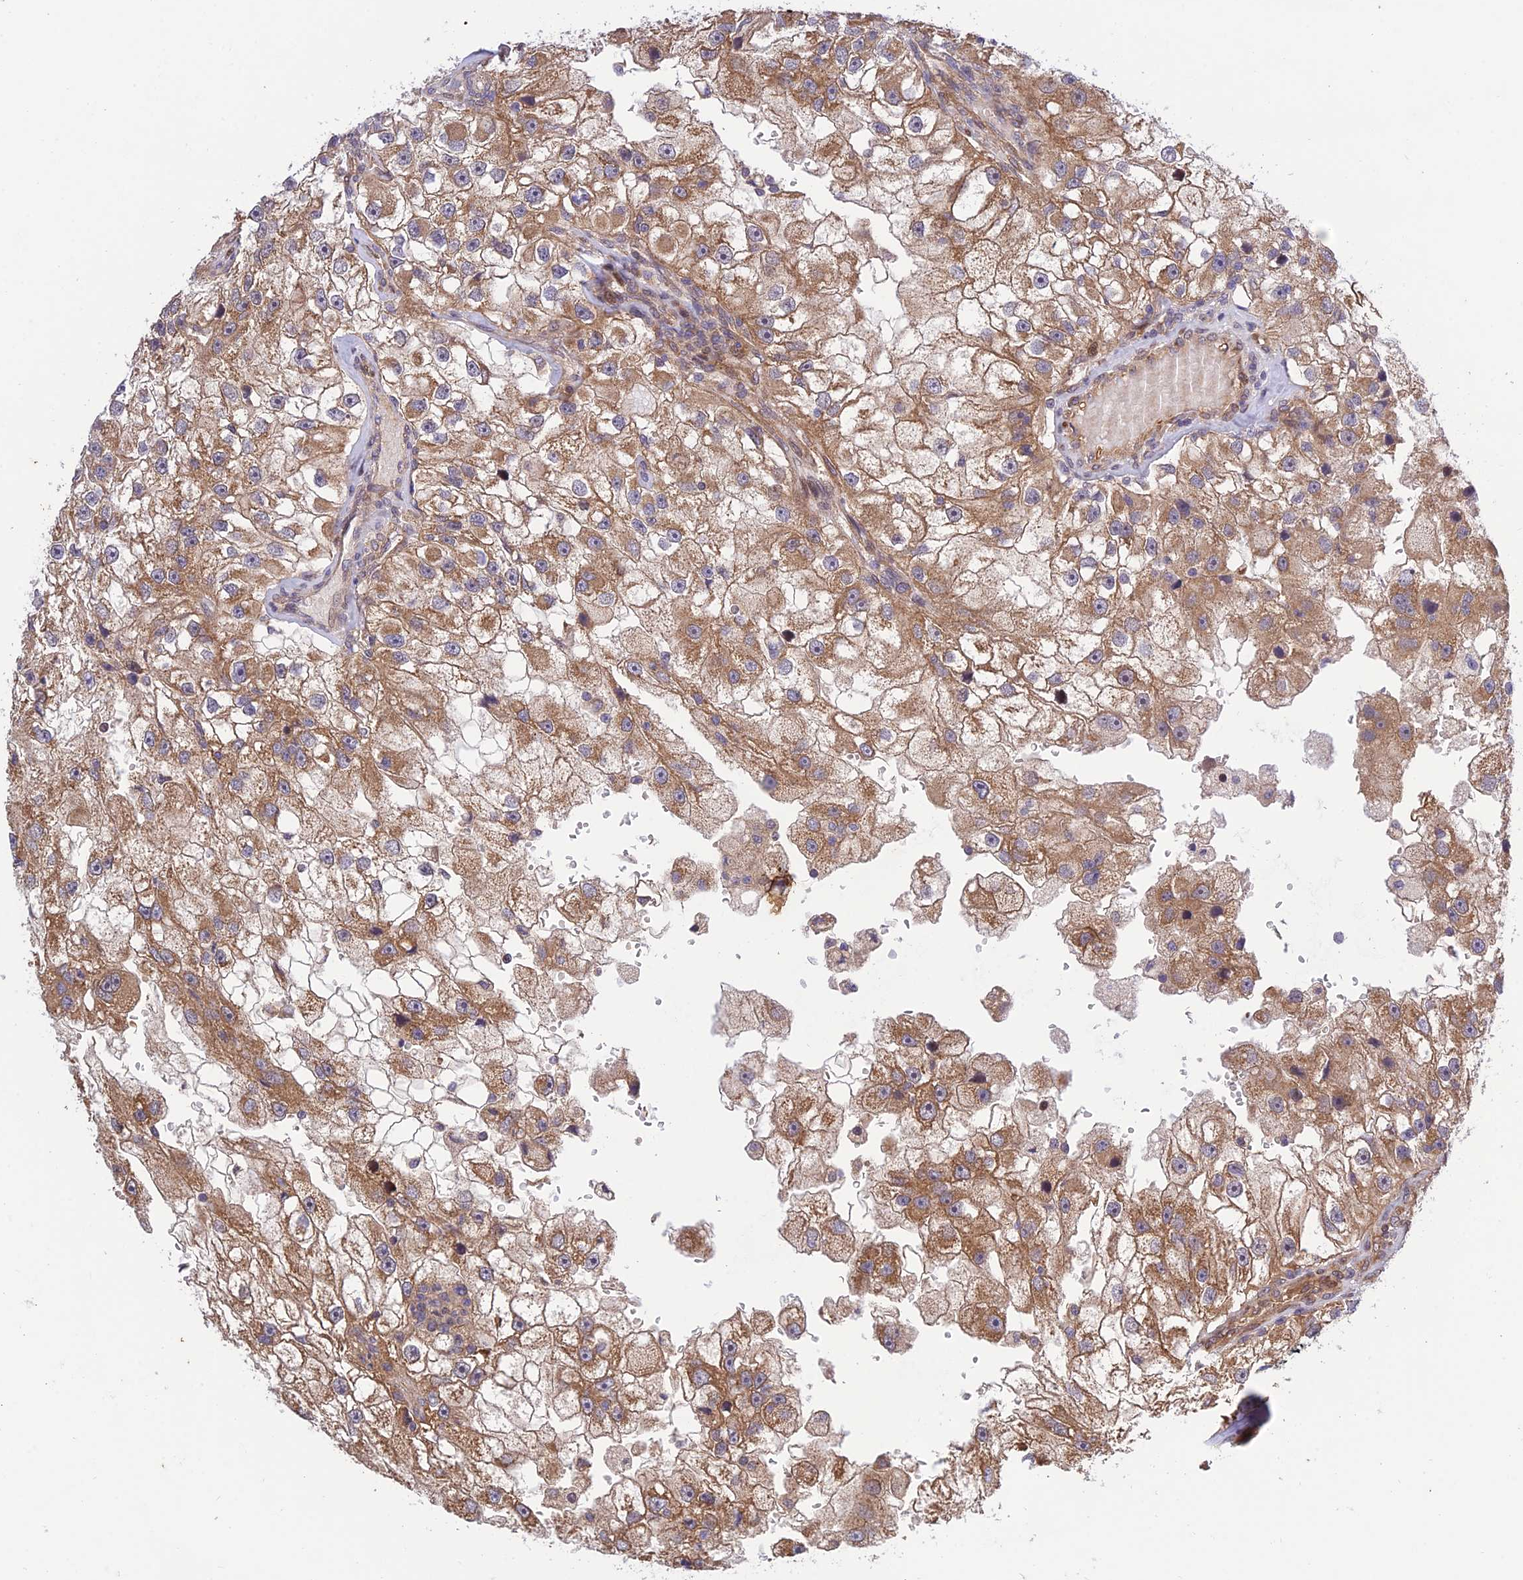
{"staining": {"intensity": "moderate", "quantity": ">75%", "location": "cytoplasmic/membranous"}, "tissue": "renal cancer", "cell_type": "Tumor cells", "image_type": "cancer", "snomed": [{"axis": "morphology", "description": "Adenocarcinoma, NOS"}, {"axis": "topography", "description": "Kidney"}], "caption": "A brown stain labels moderate cytoplasmic/membranous positivity of a protein in human renal cancer (adenocarcinoma) tumor cells. The protein of interest is shown in brown color, while the nuclei are stained blue.", "gene": "PLEKHG2", "patient": {"sex": "male", "age": 63}}